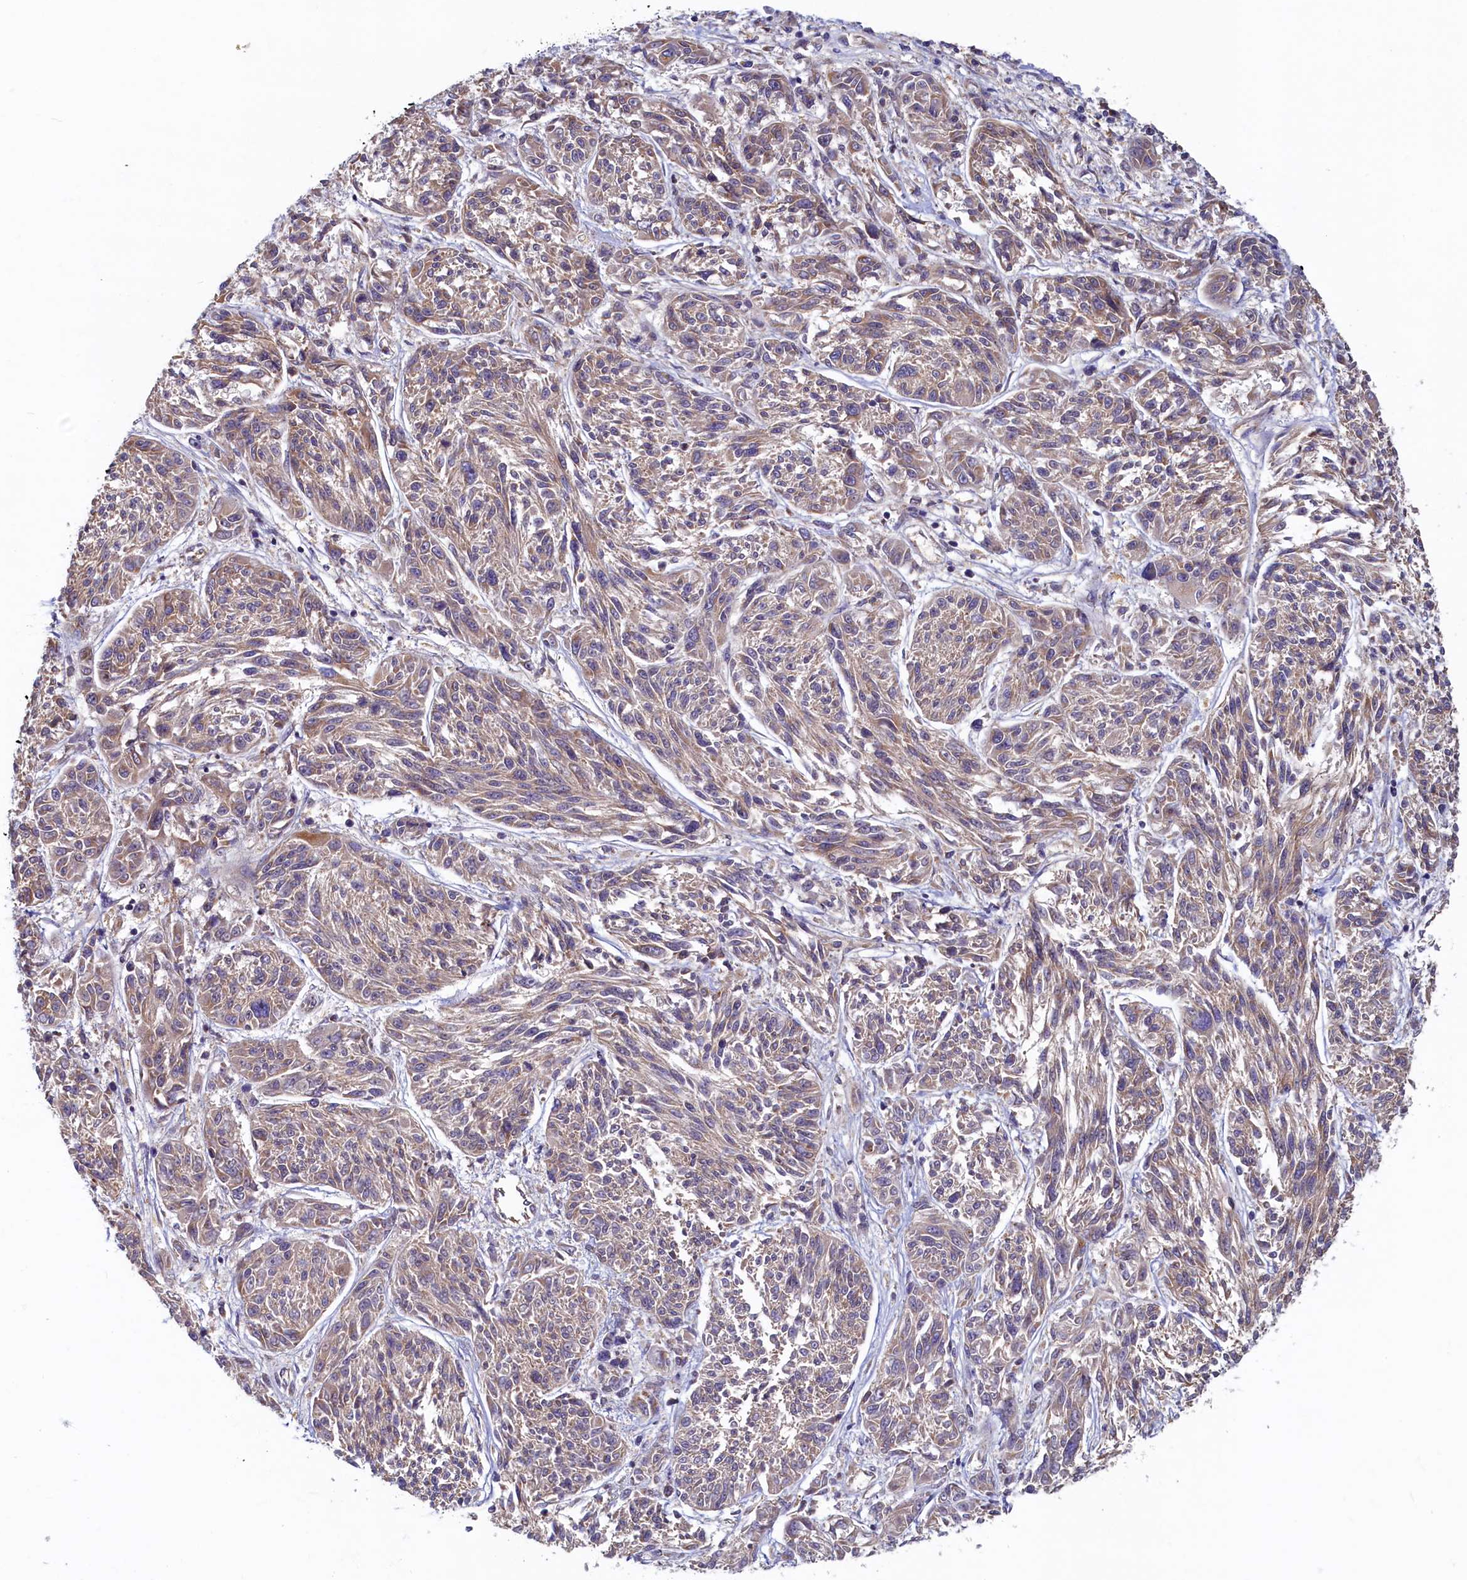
{"staining": {"intensity": "weak", "quantity": "25%-75%", "location": "cytoplasmic/membranous"}, "tissue": "melanoma", "cell_type": "Tumor cells", "image_type": "cancer", "snomed": [{"axis": "morphology", "description": "Malignant melanoma, NOS"}, {"axis": "topography", "description": "Skin"}], "caption": "An immunohistochemistry histopathology image of neoplastic tissue is shown. Protein staining in brown highlights weak cytoplasmic/membranous positivity in melanoma within tumor cells. (Brightfield microscopy of DAB IHC at high magnification).", "gene": "STX12", "patient": {"sex": "male", "age": 53}}